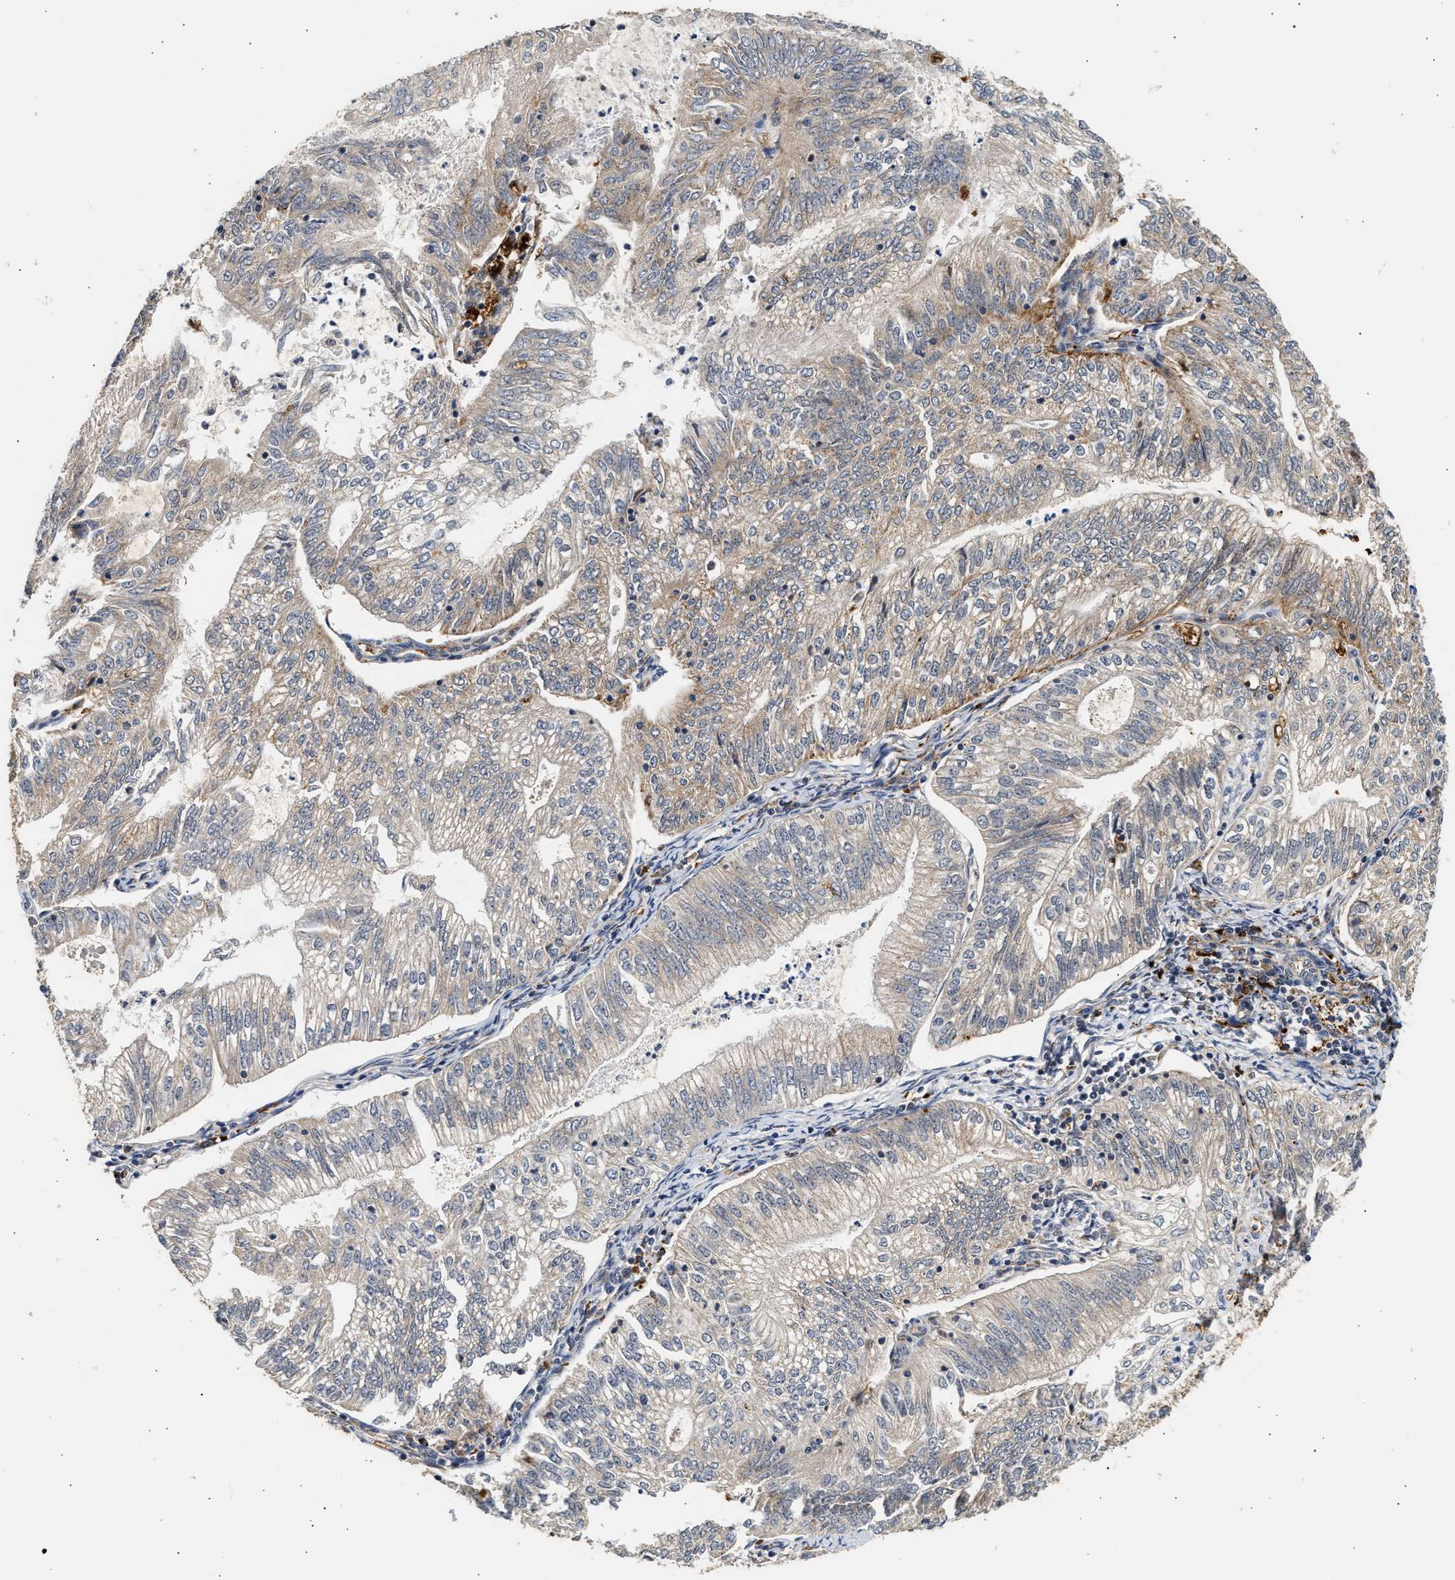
{"staining": {"intensity": "weak", "quantity": "25%-75%", "location": "cytoplasmic/membranous"}, "tissue": "endometrial cancer", "cell_type": "Tumor cells", "image_type": "cancer", "snomed": [{"axis": "morphology", "description": "Adenocarcinoma, NOS"}, {"axis": "topography", "description": "Endometrium"}], "caption": "A low amount of weak cytoplasmic/membranous positivity is seen in about 25%-75% of tumor cells in endometrial cancer (adenocarcinoma) tissue. (Stains: DAB (3,3'-diaminobenzidine) in brown, nuclei in blue, Microscopy: brightfield microscopy at high magnification).", "gene": "PLD3", "patient": {"sex": "female", "age": 69}}